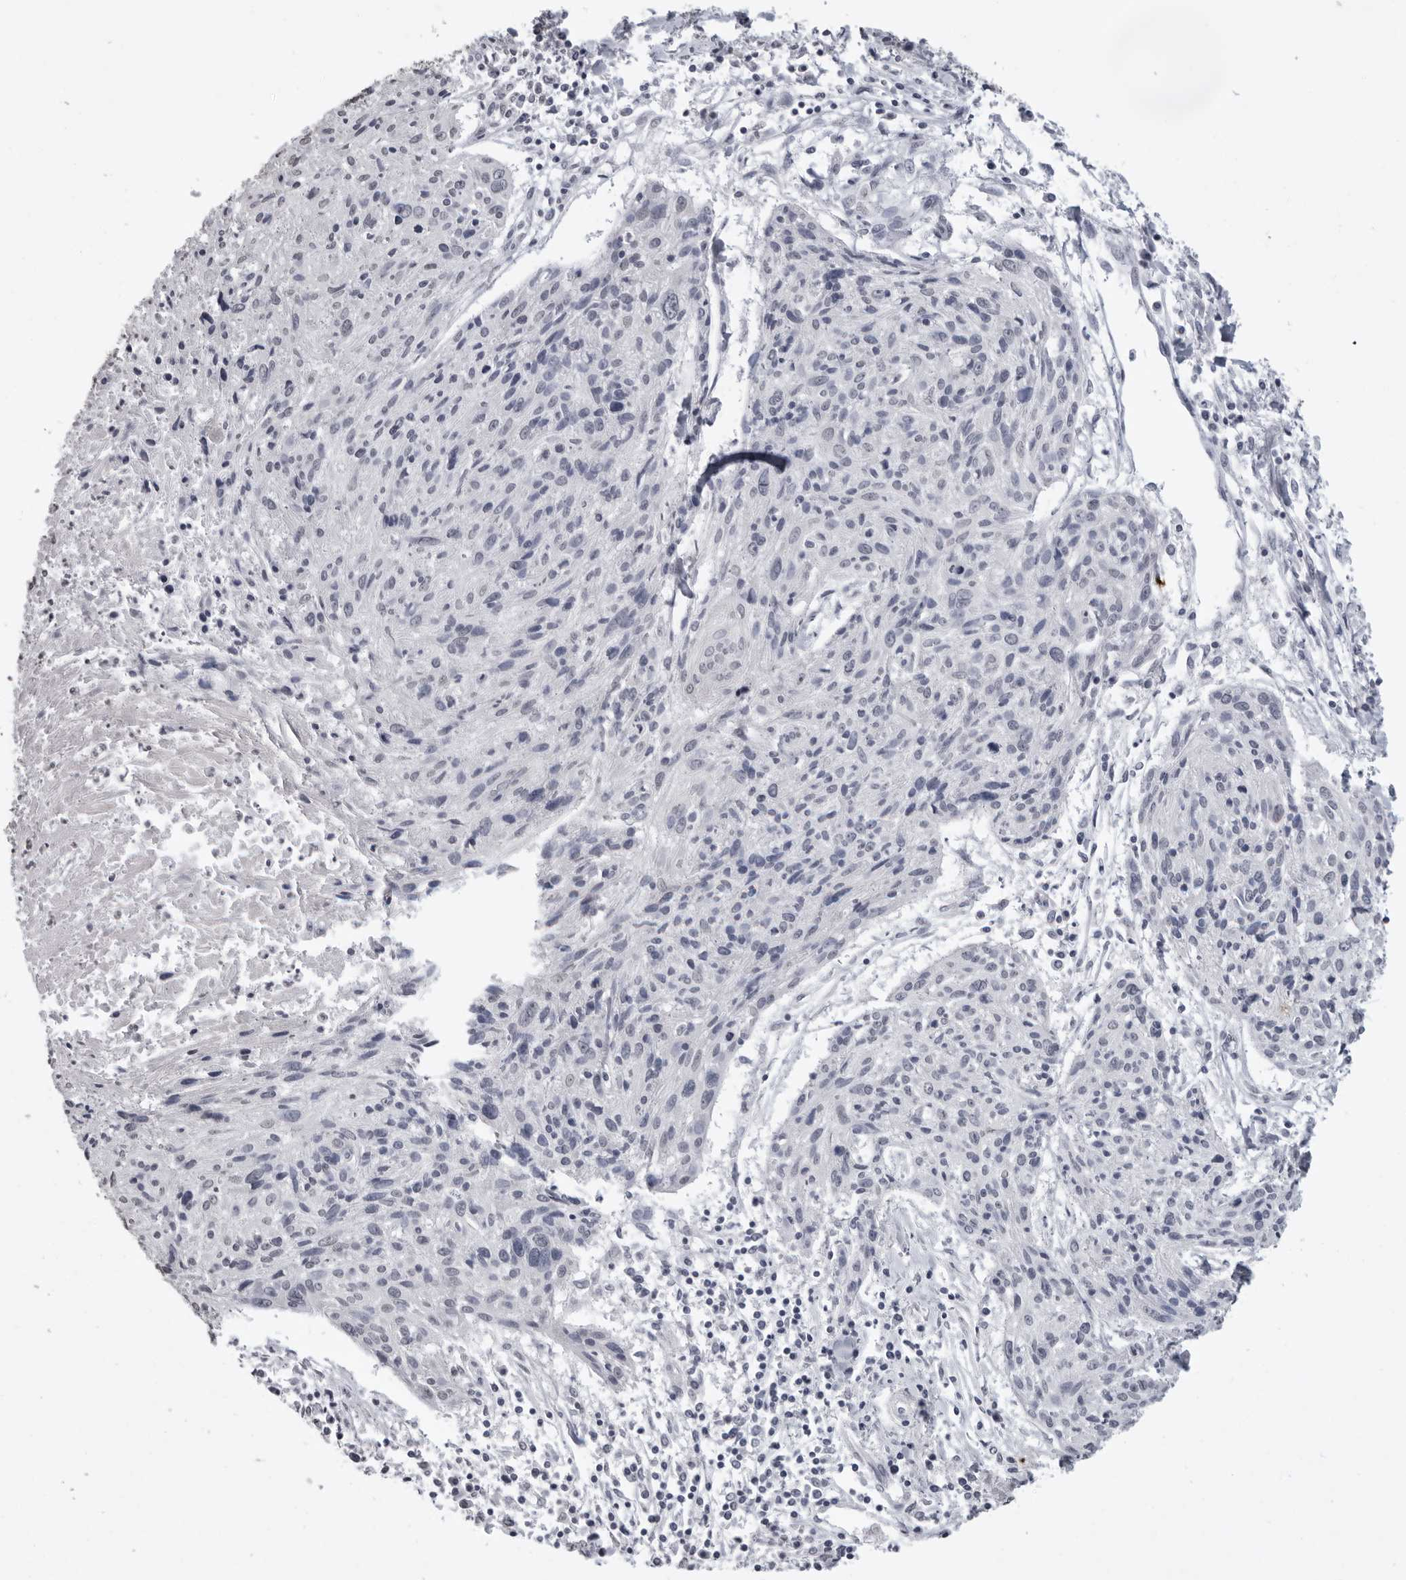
{"staining": {"intensity": "negative", "quantity": "none", "location": "none"}, "tissue": "cervical cancer", "cell_type": "Tumor cells", "image_type": "cancer", "snomed": [{"axis": "morphology", "description": "Squamous cell carcinoma, NOS"}, {"axis": "topography", "description": "Cervix"}], "caption": "Immunohistochemical staining of human squamous cell carcinoma (cervical) shows no significant expression in tumor cells.", "gene": "HEPACAM", "patient": {"sex": "female", "age": 51}}